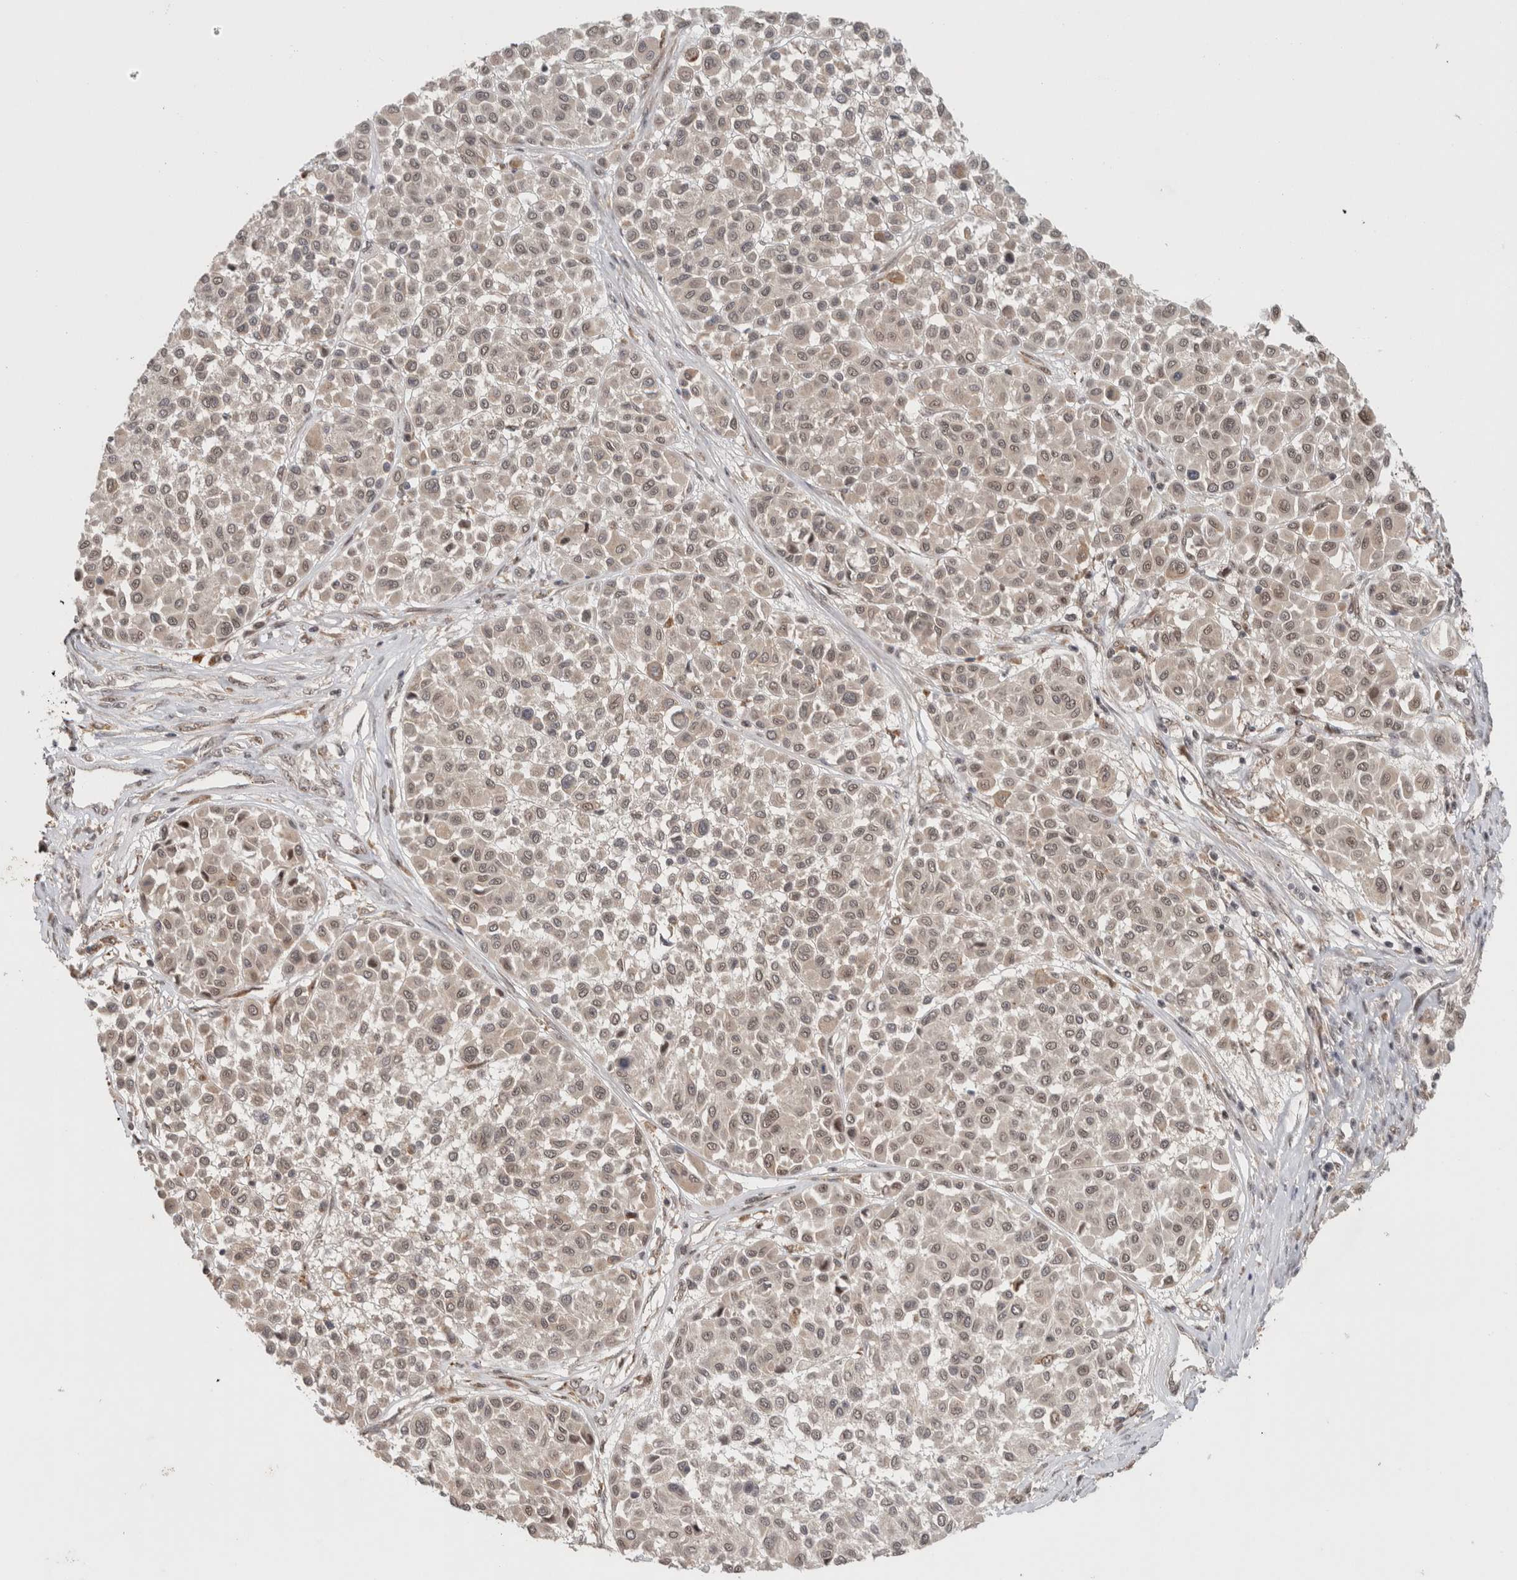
{"staining": {"intensity": "weak", "quantity": "<25%", "location": "nuclear"}, "tissue": "melanoma", "cell_type": "Tumor cells", "image_type": "cancer", "snomed": [{"axis": "morphology", "description": "Malignant melanoma, Metastatic site"}, {"axis": "topography", "description": "Soft tissue"}], "caption": "Melanoma stained for a protein using immunohistochemistry exhibits no expression tumor cells.", "gene": "MPHOSPH6", "patient": {"sex": "male", "age": 41}}